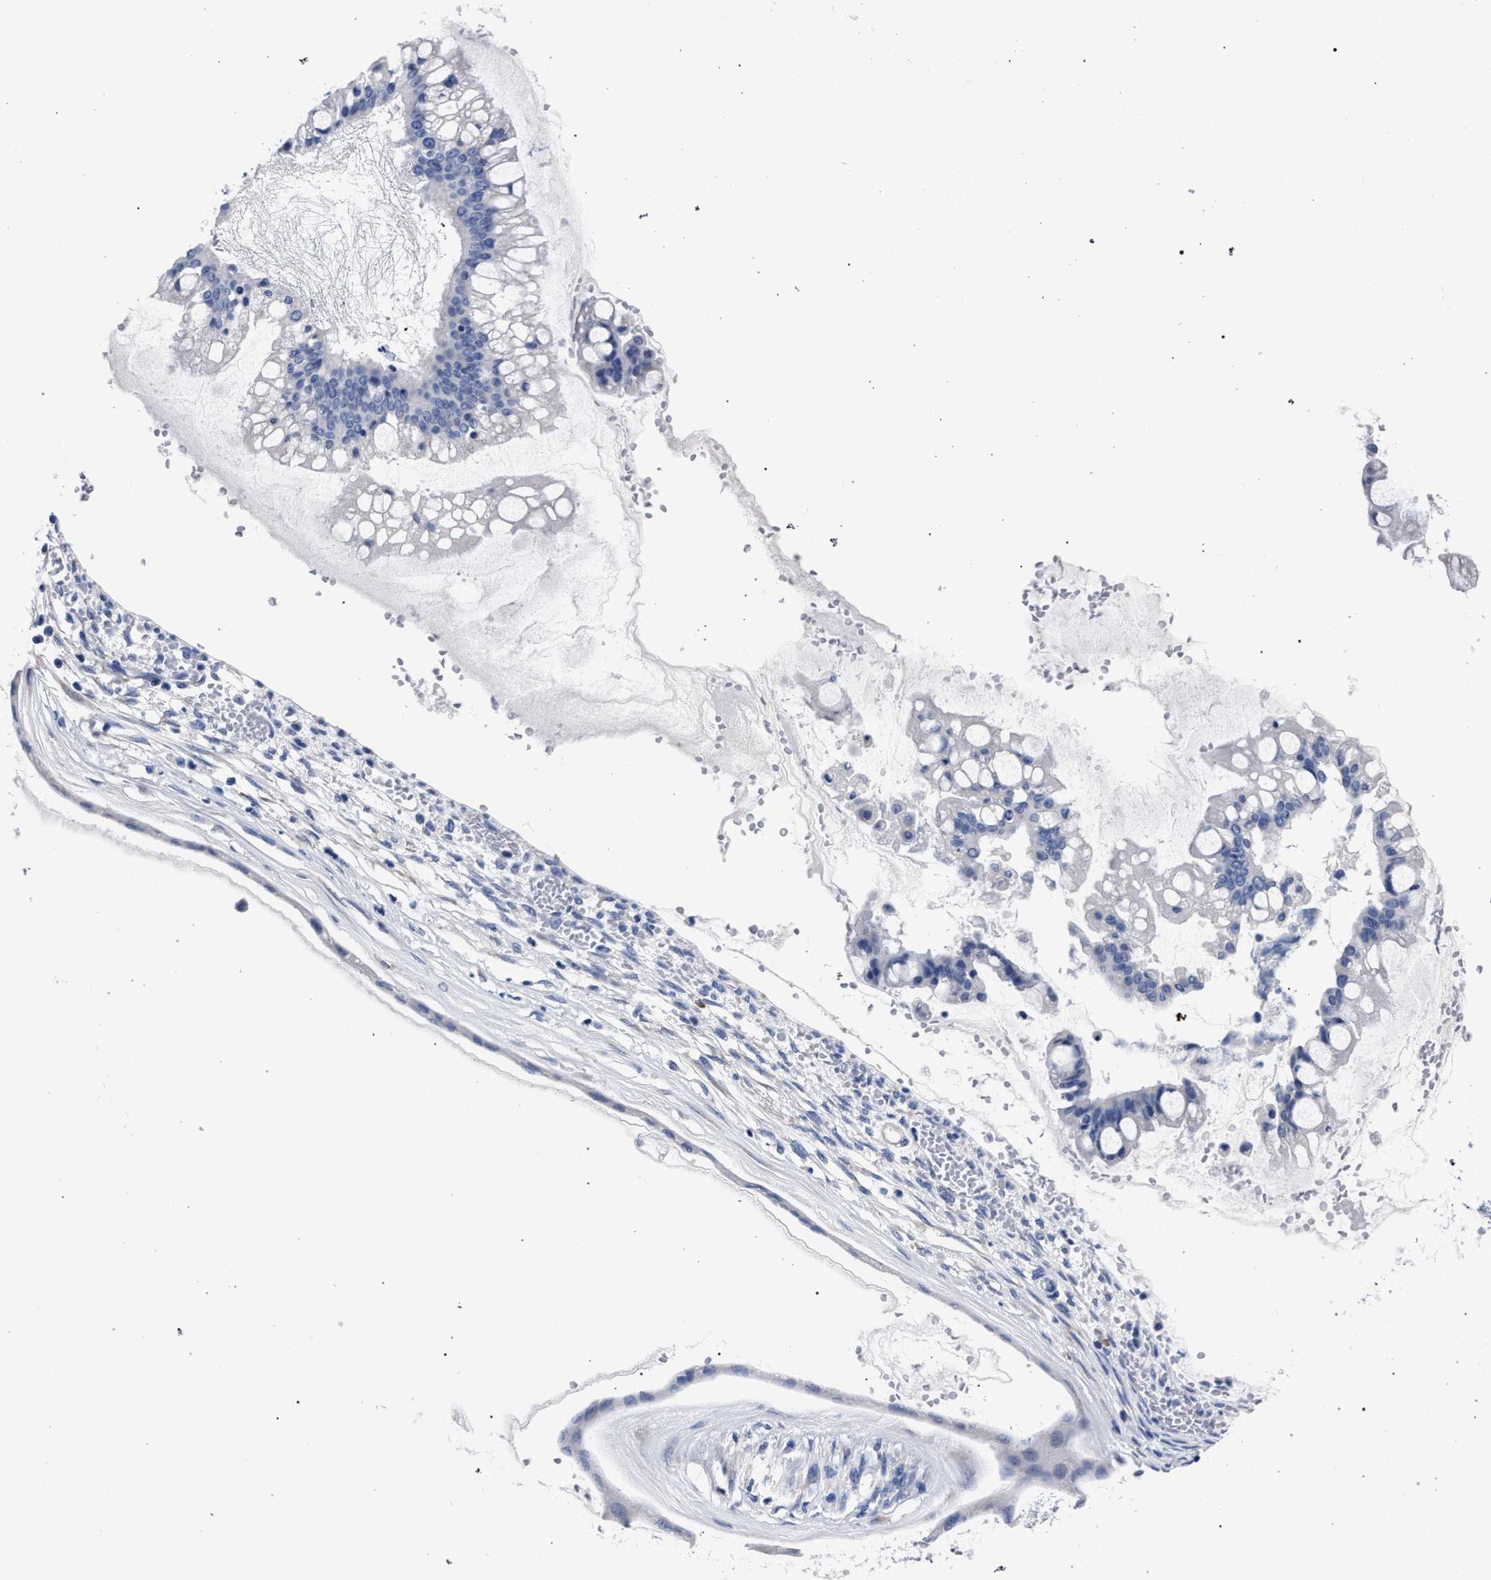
{"staining": {"intensity": "negative", "quantity": "none", "location": "none"}, "tissue": "ovarian cancer", "cell_type": "Tumor cells", "image_type": "cancer", "snomed": [{"axis": "morphology", "description": "Cystadenocarcinoma, mucinous, NOS"}, {"axis": "topography", "description": "Ovary"}], "caption": "This histopathology image is of mucinous cystadenocarcinoma (ovarian) stained with immunohistochemistry to label a protein in brown with the nuclei are counter-stained blue. There is no positivity in tumor cells.", "gene": "AKAP4", "patient": {"sex": "female", "age": 73}}